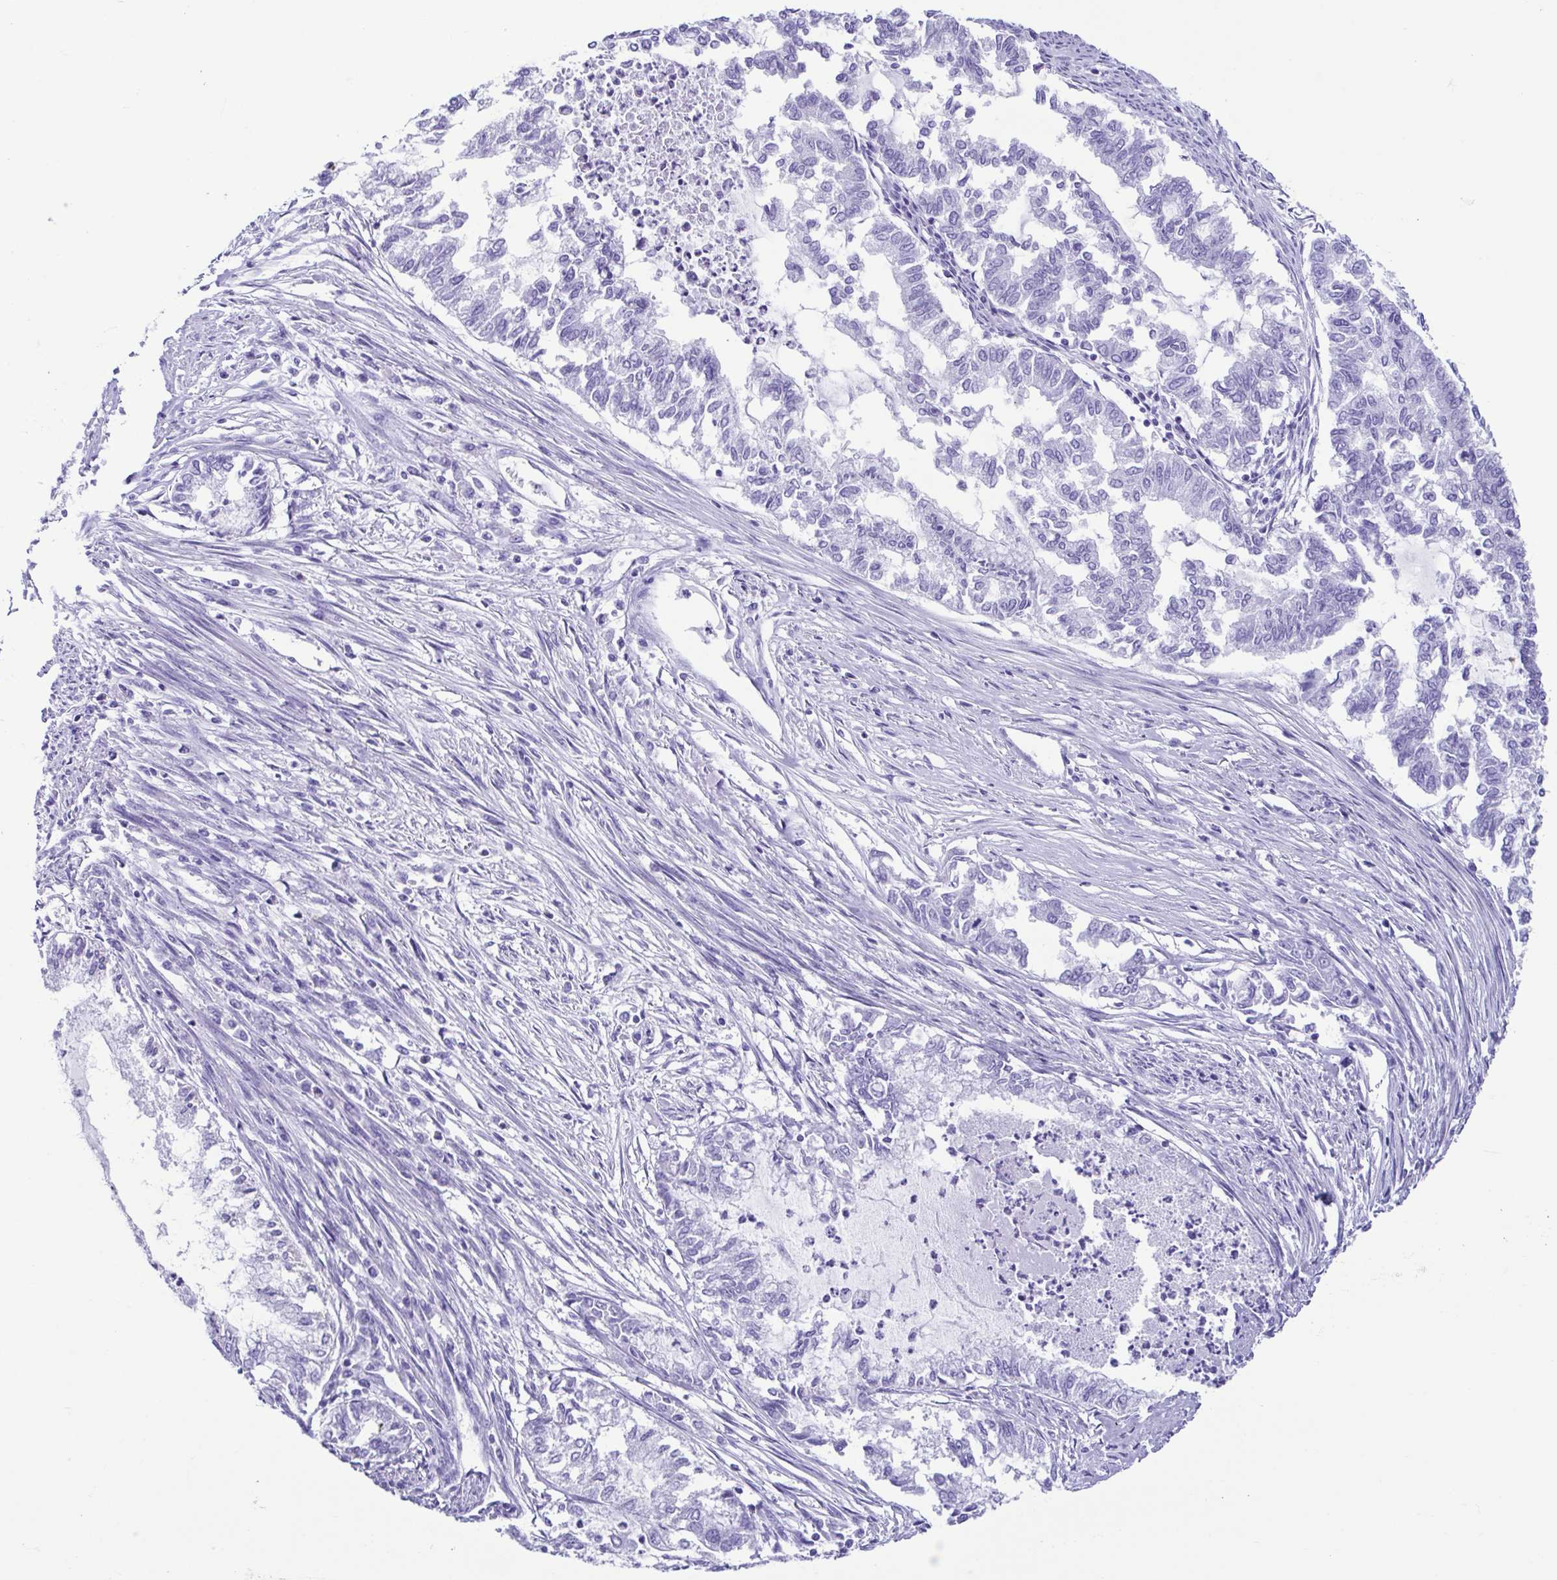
{"staining": {"intensity": "negative", "quantity": "none", "location": "none"}, "tissue": "endometrial cancer", "cell_type": "Tumor cells", "image_type": "cancer", "snomed": [{"axis": "morphology", "description": "Adenocarcinoma, NOS"}, {"axis": "topography", "description": "Endometrium"}], "caption": "Immunohistochemistry histopathology image of human endometrial adenocarcinoma stained for a protein (brown), which demonstrates no expression in tumor cells.", "gene": "ACTRT3", "patient": {"sex": "female", "age": 79}}